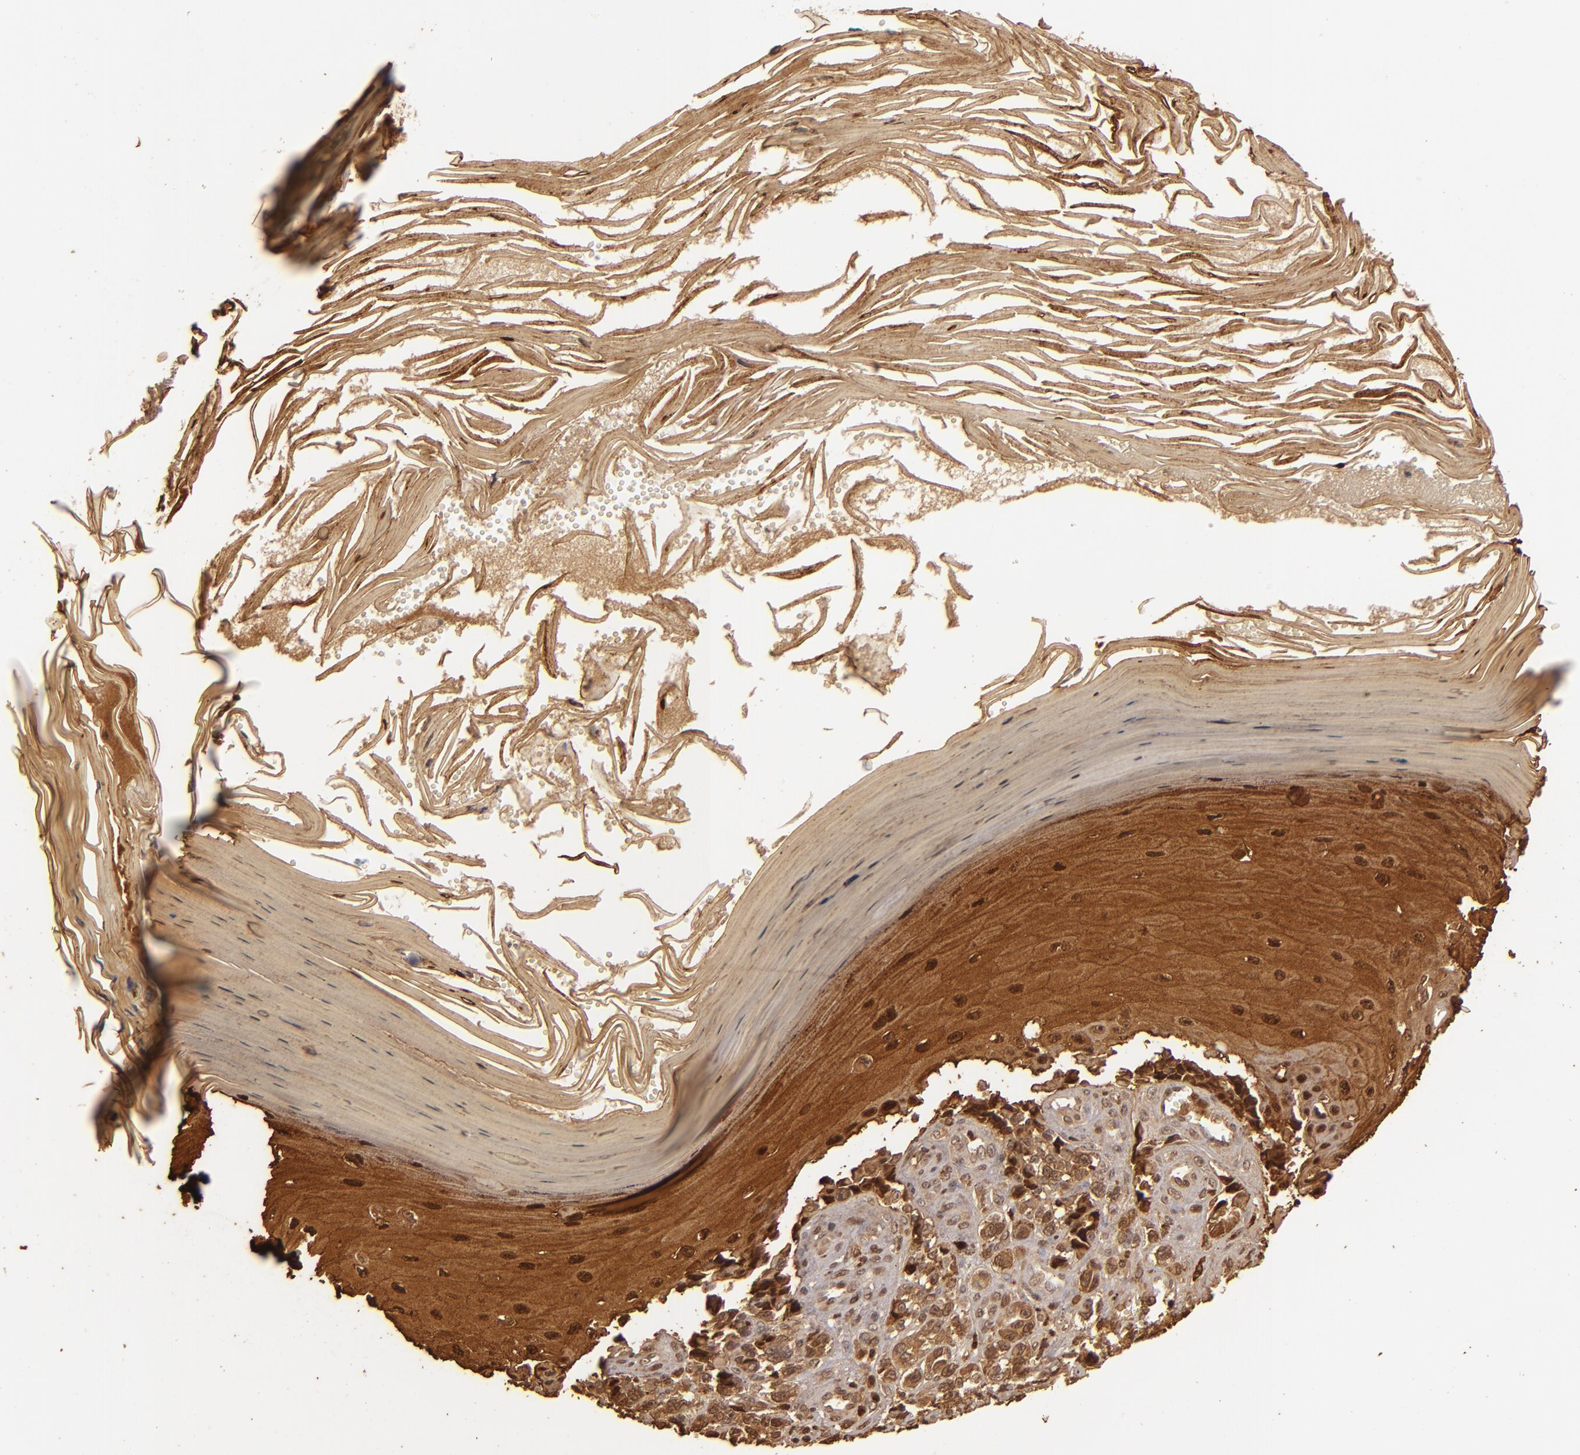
{"staining": {"intensity": "moderate", "quantity": "25%-75%", "location": "cytoplasmic/membranous,nuclear"}, "tissue": "melanoma", "cell_type": "Tumor cells", "image_type": "cancer", "snomed": [{"axis": "morphology", "description": "Malignant melanoma, NOS"}, {"axis": "topography", "description": "Skin"}], "caption": "Approximately 25%-75% of tumor cells in human melanoma reveal moderate cytoplasmic/membranous and nuclear protein staining as visualized by brown immunohistochemical staining.", "gene": "S100A2", "patient": {"sex": "female", "age": 82}}